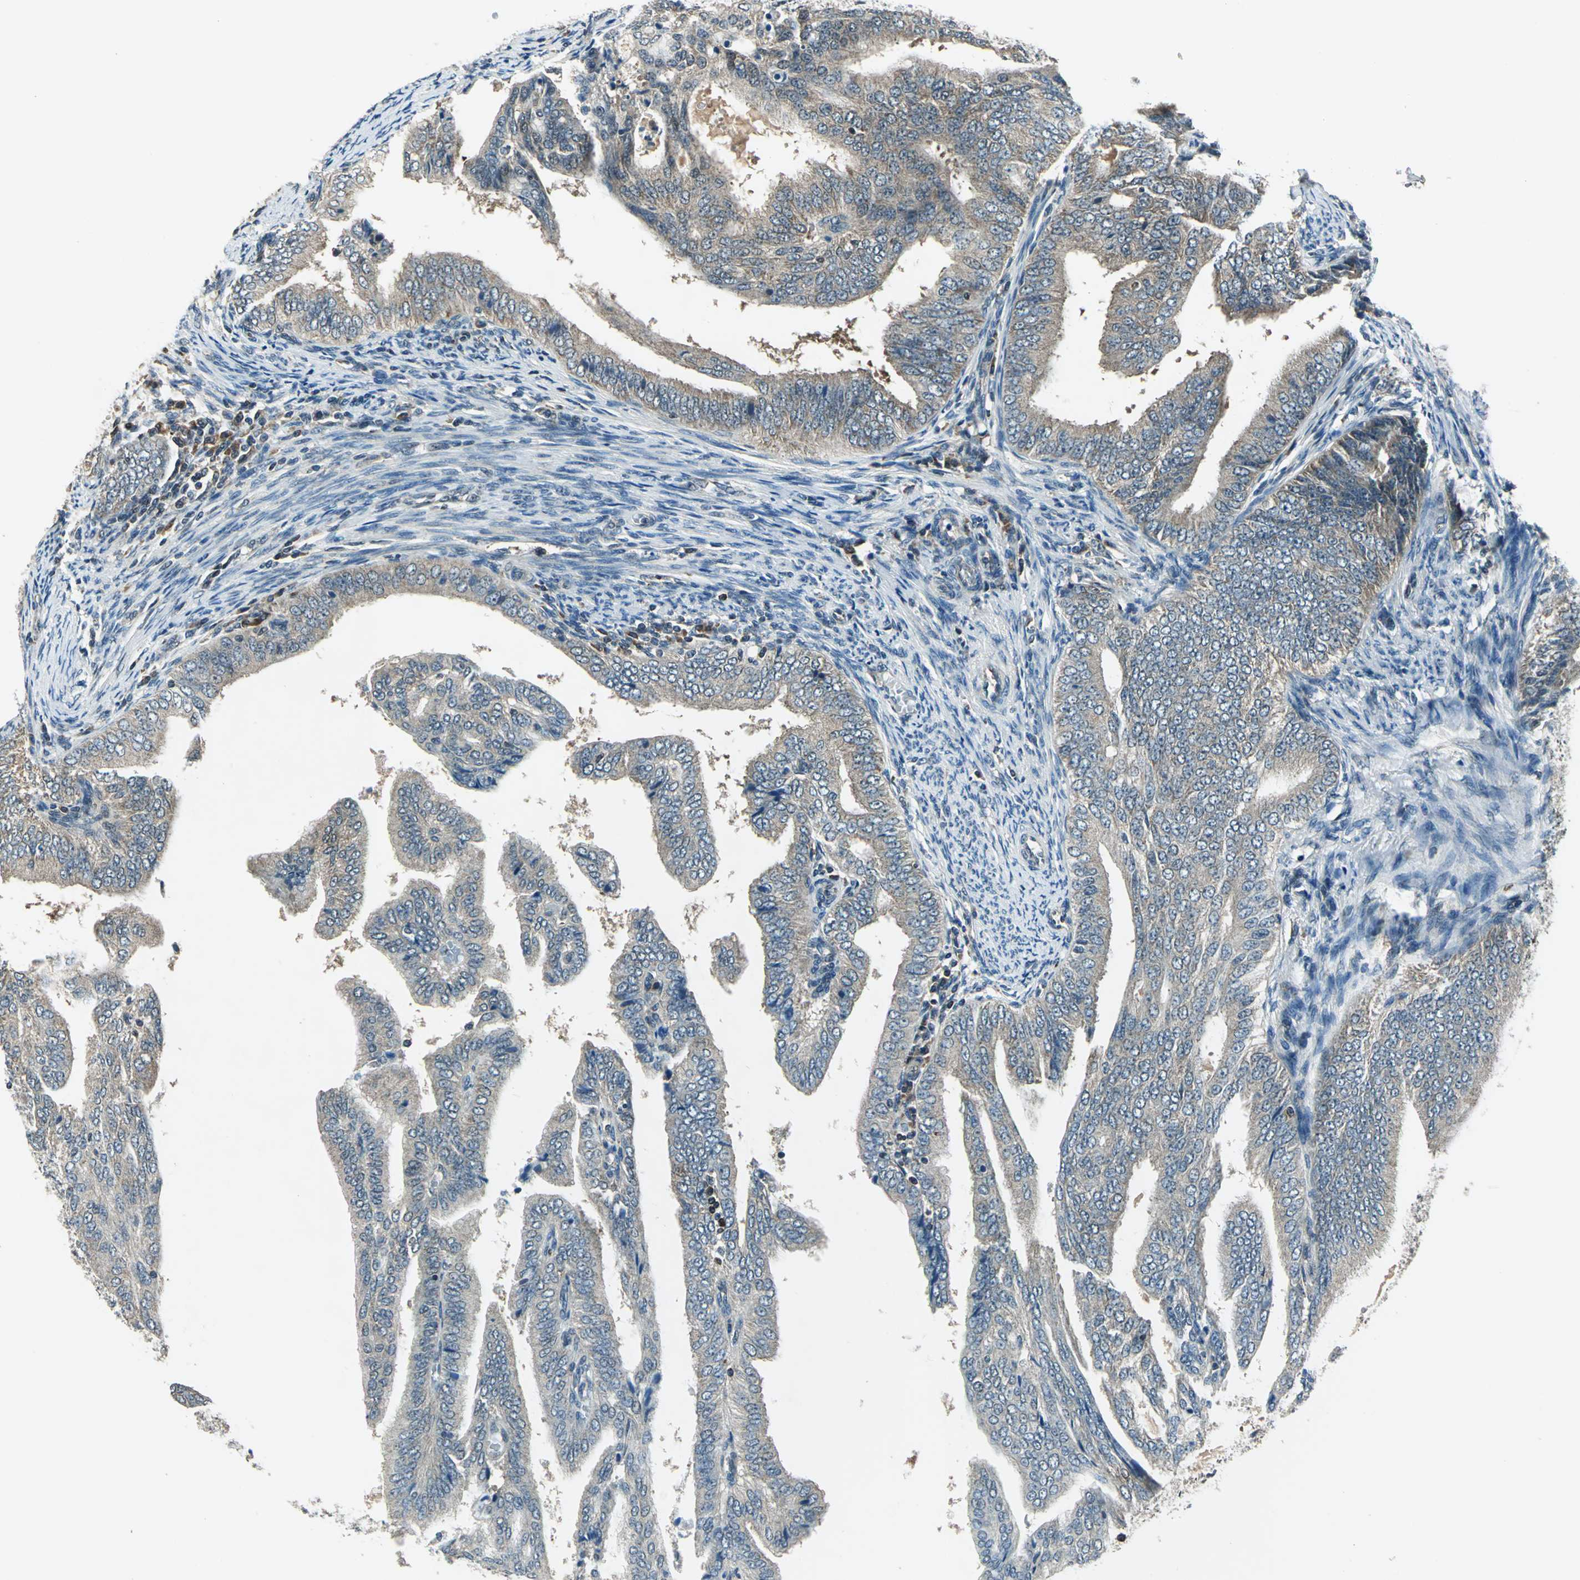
{"staining": {"intensity": "weak", "quantity": ">75%", "location": "cytoplasmic/membranous"}, "tissue": "endometrial cancer", "cell_type": "Tumor cells", "image_type": "cancer", "snomed": [{"axis": "morphology", "description": "Adenocarcinoma, NOS"}, {"axis": "topography", "description": "Endometrium"}], "caption": "Immunohistochemistry (IHC) staining of endometrial cancer, which demonstrates low levels of weak cytoplasmic/membranous positivity in about >75% of tumor cells indicating weak cytoplasmic/membranous protein positivity. The staining was performed using DAB (brown) for protein detection and nuclei were counterstained in hematoxylin (blue).", "gene": "NUDT2", "patient": {"sex": "female", "age": 58}}